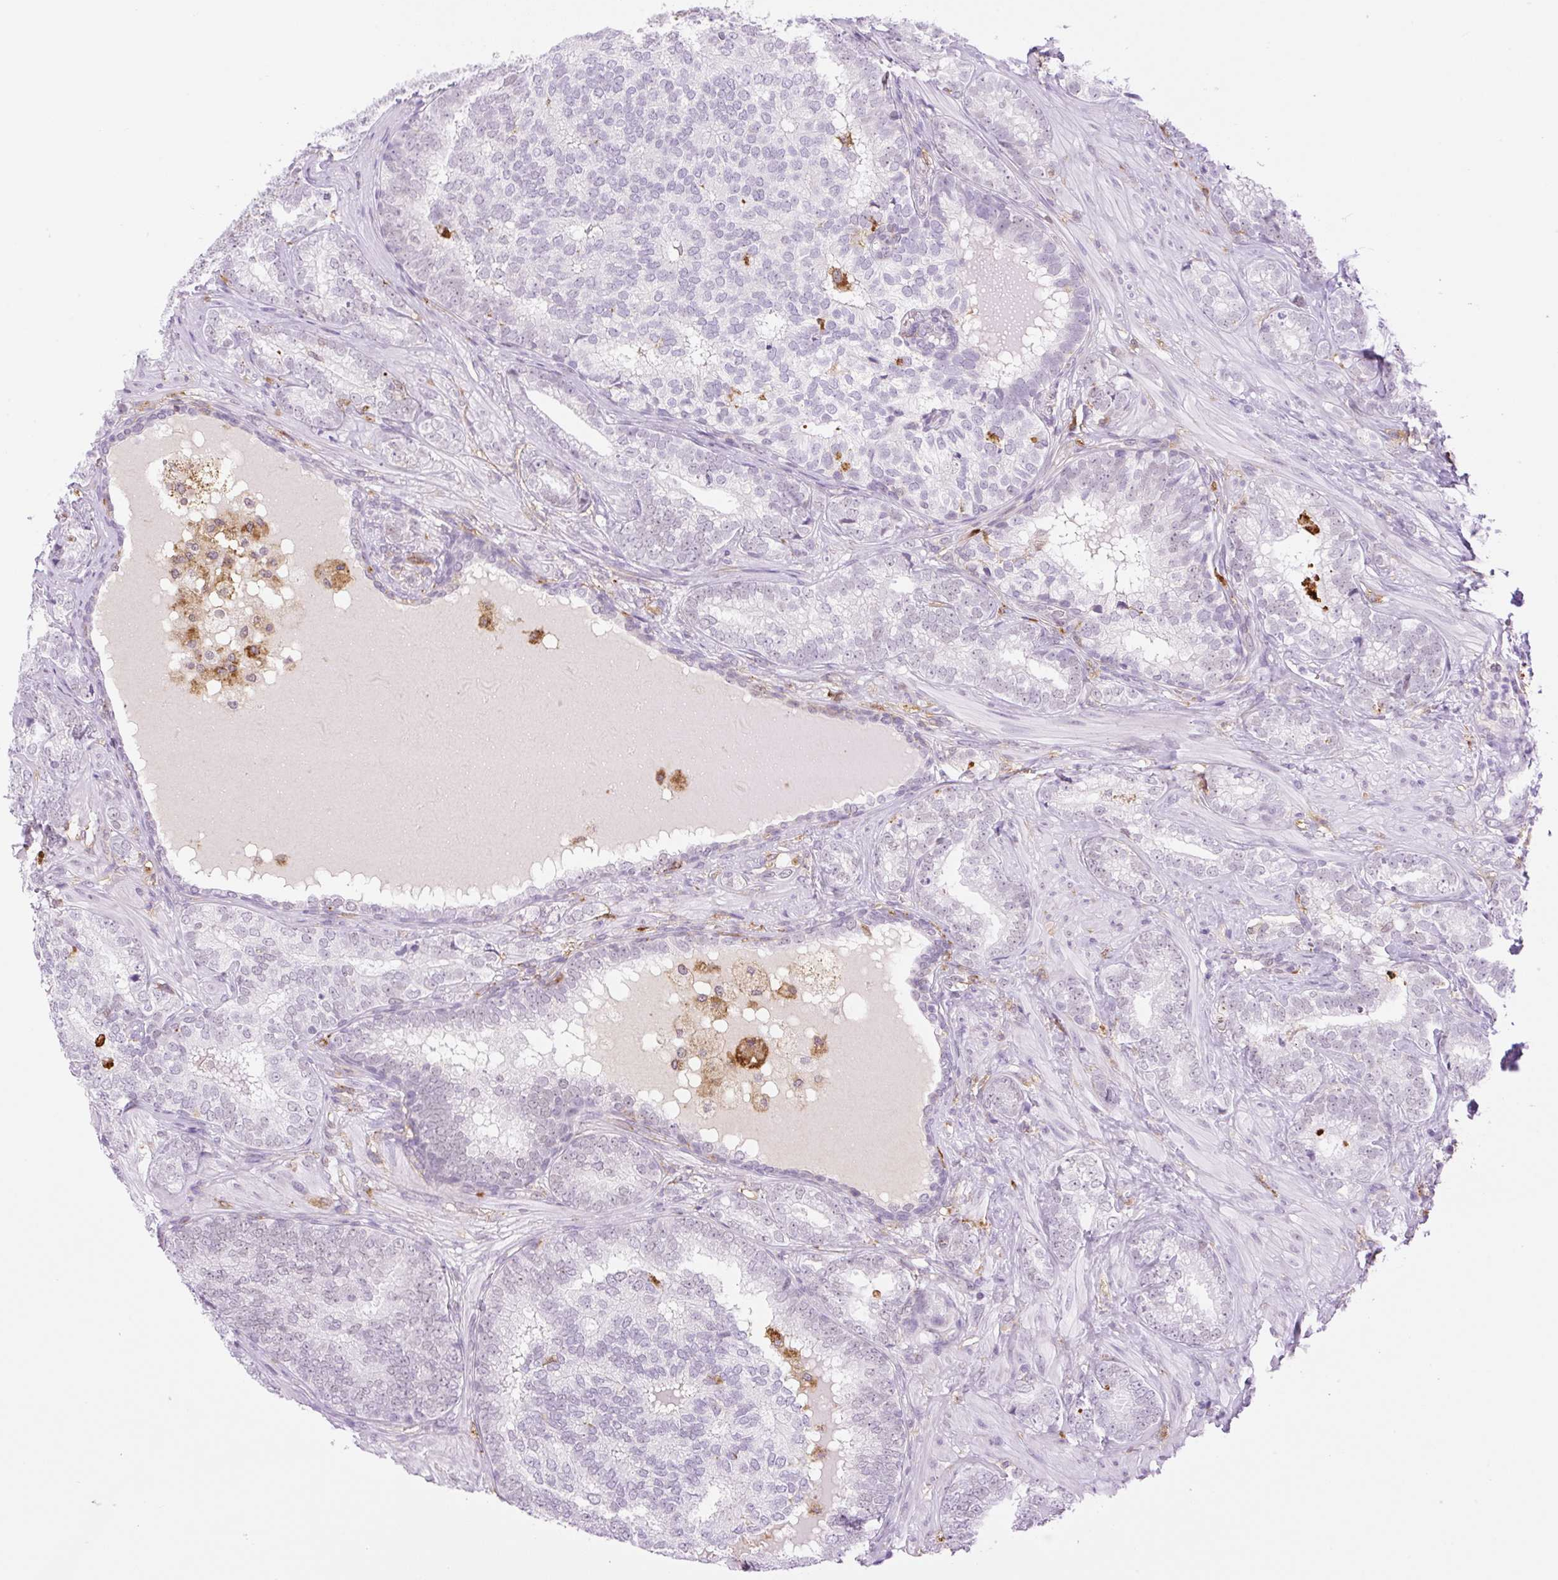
{"staining": {"intensity": "negative", "quantity": "none", "location": "none"}, "tissue": "prostate cancer", "cell_type": "Tumor cells", "image_type": "cancer", "snomed": [{"axis": "morphology", "description": "Adenocarcinoma, High grade"}, {"axis": "topography", "description": "Prostate"}], "caption": "This is an immunohistochemistry (IHC) histopathology image of human prostate cancer. There is no positivity in tumor cells.", "gene": "PALM3", "patient": {"sex": "male", "age": 72}}